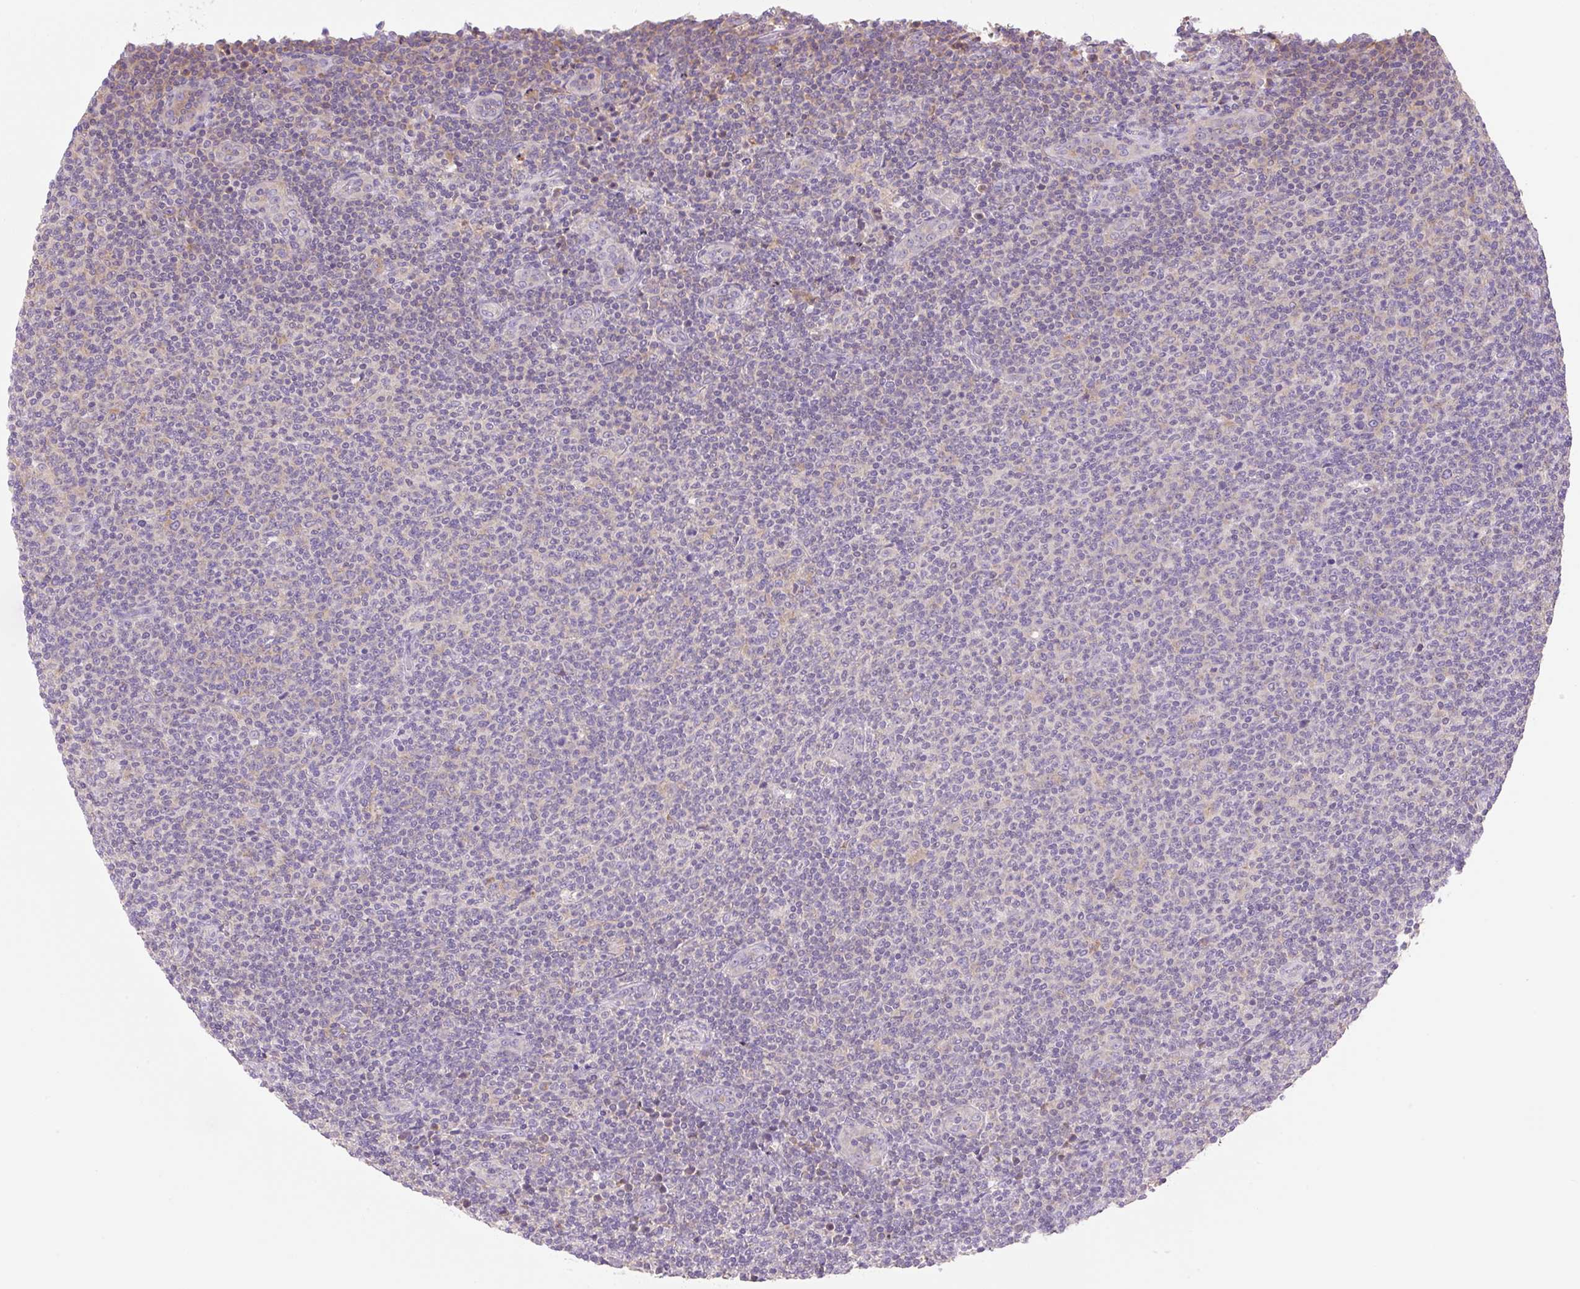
{"staining": {"intensity": "negative", "quantity": "none", "location": "none"}, "tissue": "lymphoma", "cell_type": "Tumor cells", "image_type": "cancer", "snomed": [{"axis": "morphology", "description": "Malignant lymphoma, non-Hodgkin's type, Low grade"}, {"axis": "topography", "description": "Lymph node"}], "caption": "A histopathology image of human low-grade malignant lymphoma, non-Hodgkin's type is negative for staining in tumor cells. (Stains: DAB (3,3'-diaminobenzidine) immunohistochemistry (IHC) with hematoxylin counter stain, Microscopy: brightfield microscopy at high magnification).", "gene": "RPL18A", "patient": {"sex": "male", "age": 66}}